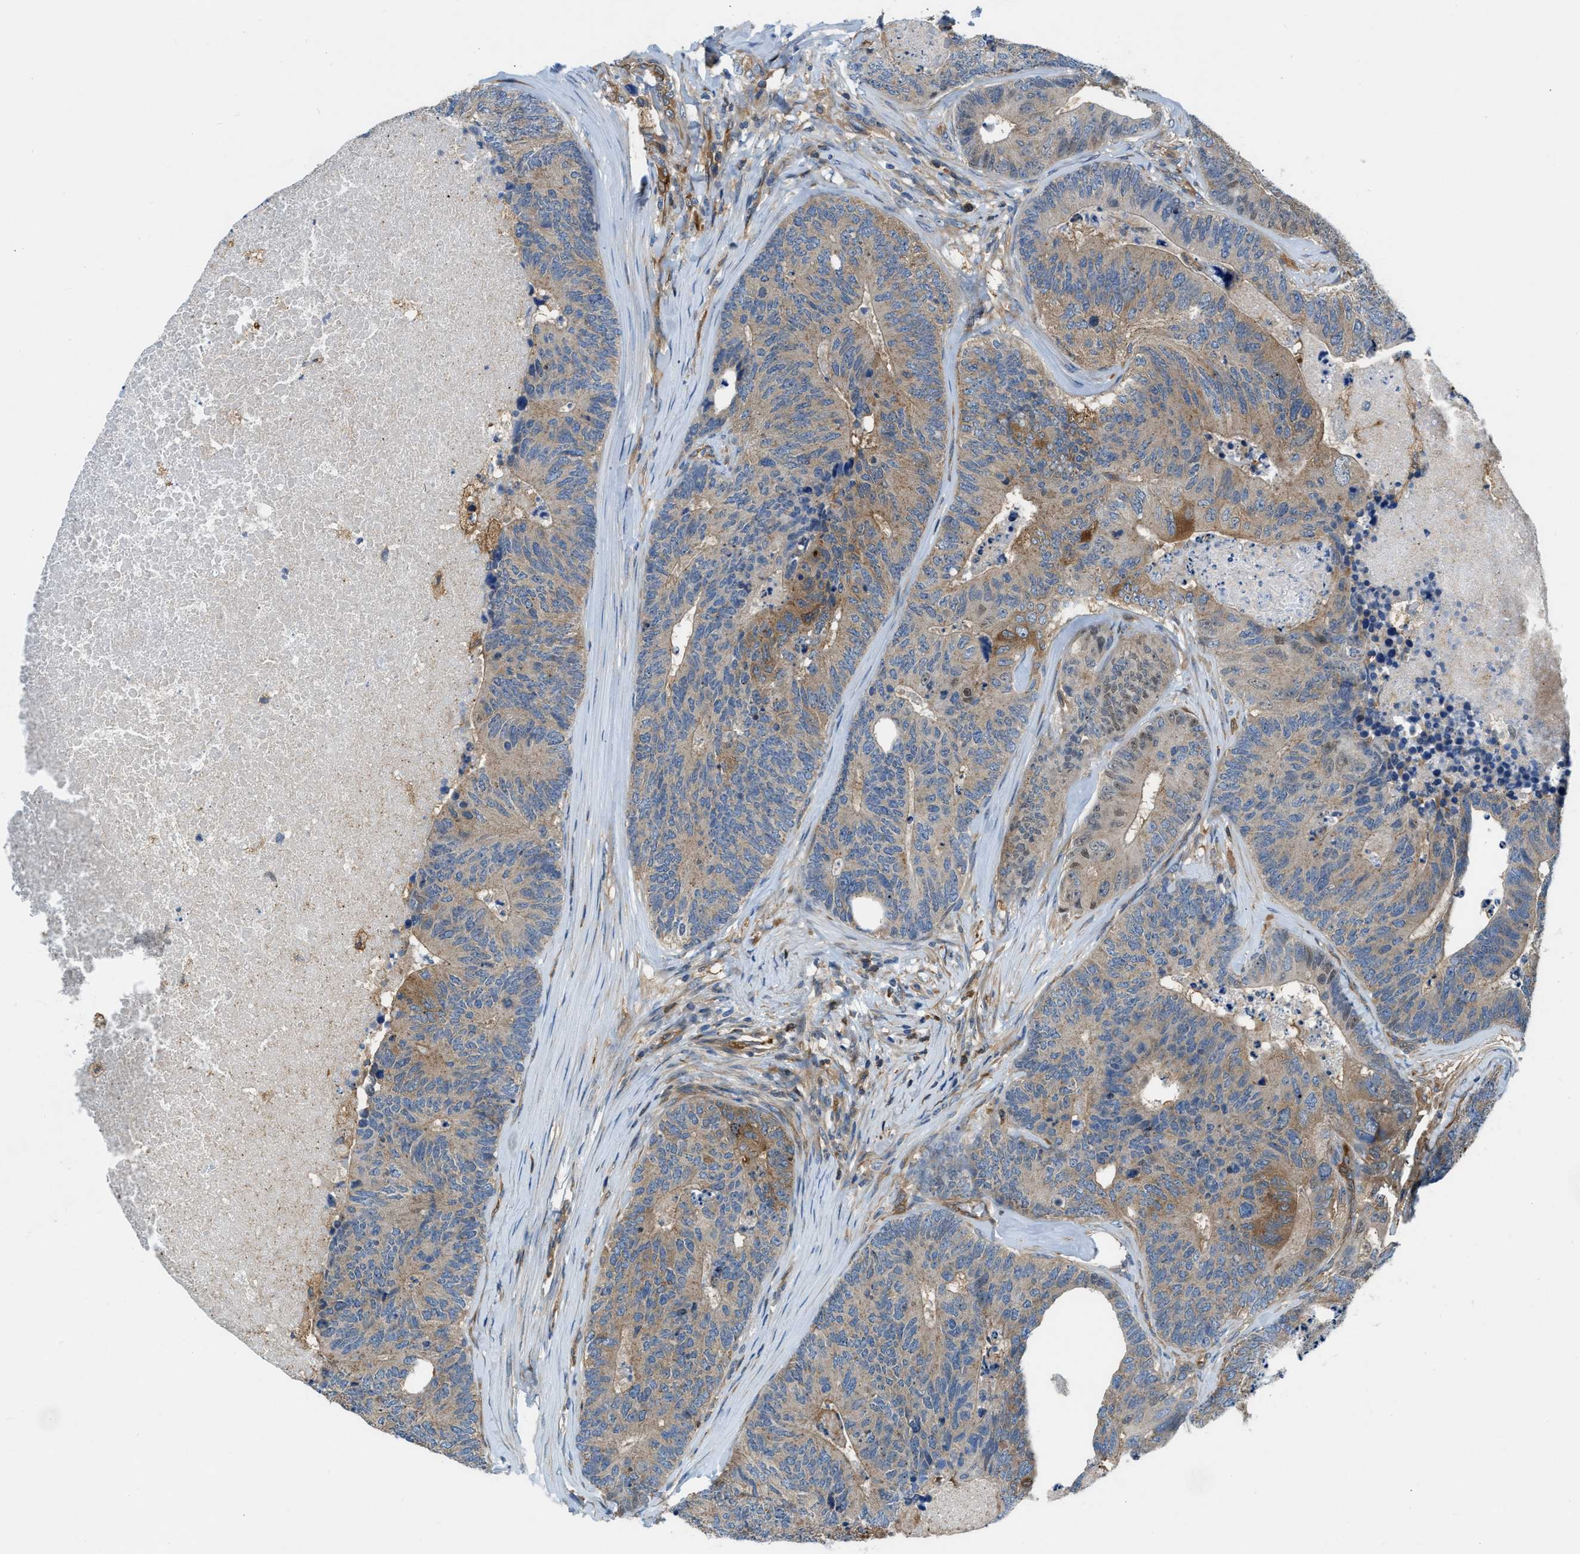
{"staining": {"intensity": "strong", "quantity": "25%-75%", "location": "cytoplasmic/membranous"}, "tissue": "colorectal cancer", "cell_type": "Tumor cells", "image_type": "cancer", "snomed": [{"axis": "morphology", "description": "Adenocarcinoma, NOS"}, {"axis": "topography", "description": "Colon"}], "caption": "About 25%-75% of tumor cells in human colorectal cancer demonstrate strong cytoplasmic/membranous protein expression as visualized by brown immunohistochemical staining.", "gene": "PFKP", "patient": {"sex": "female", "age": 67}}